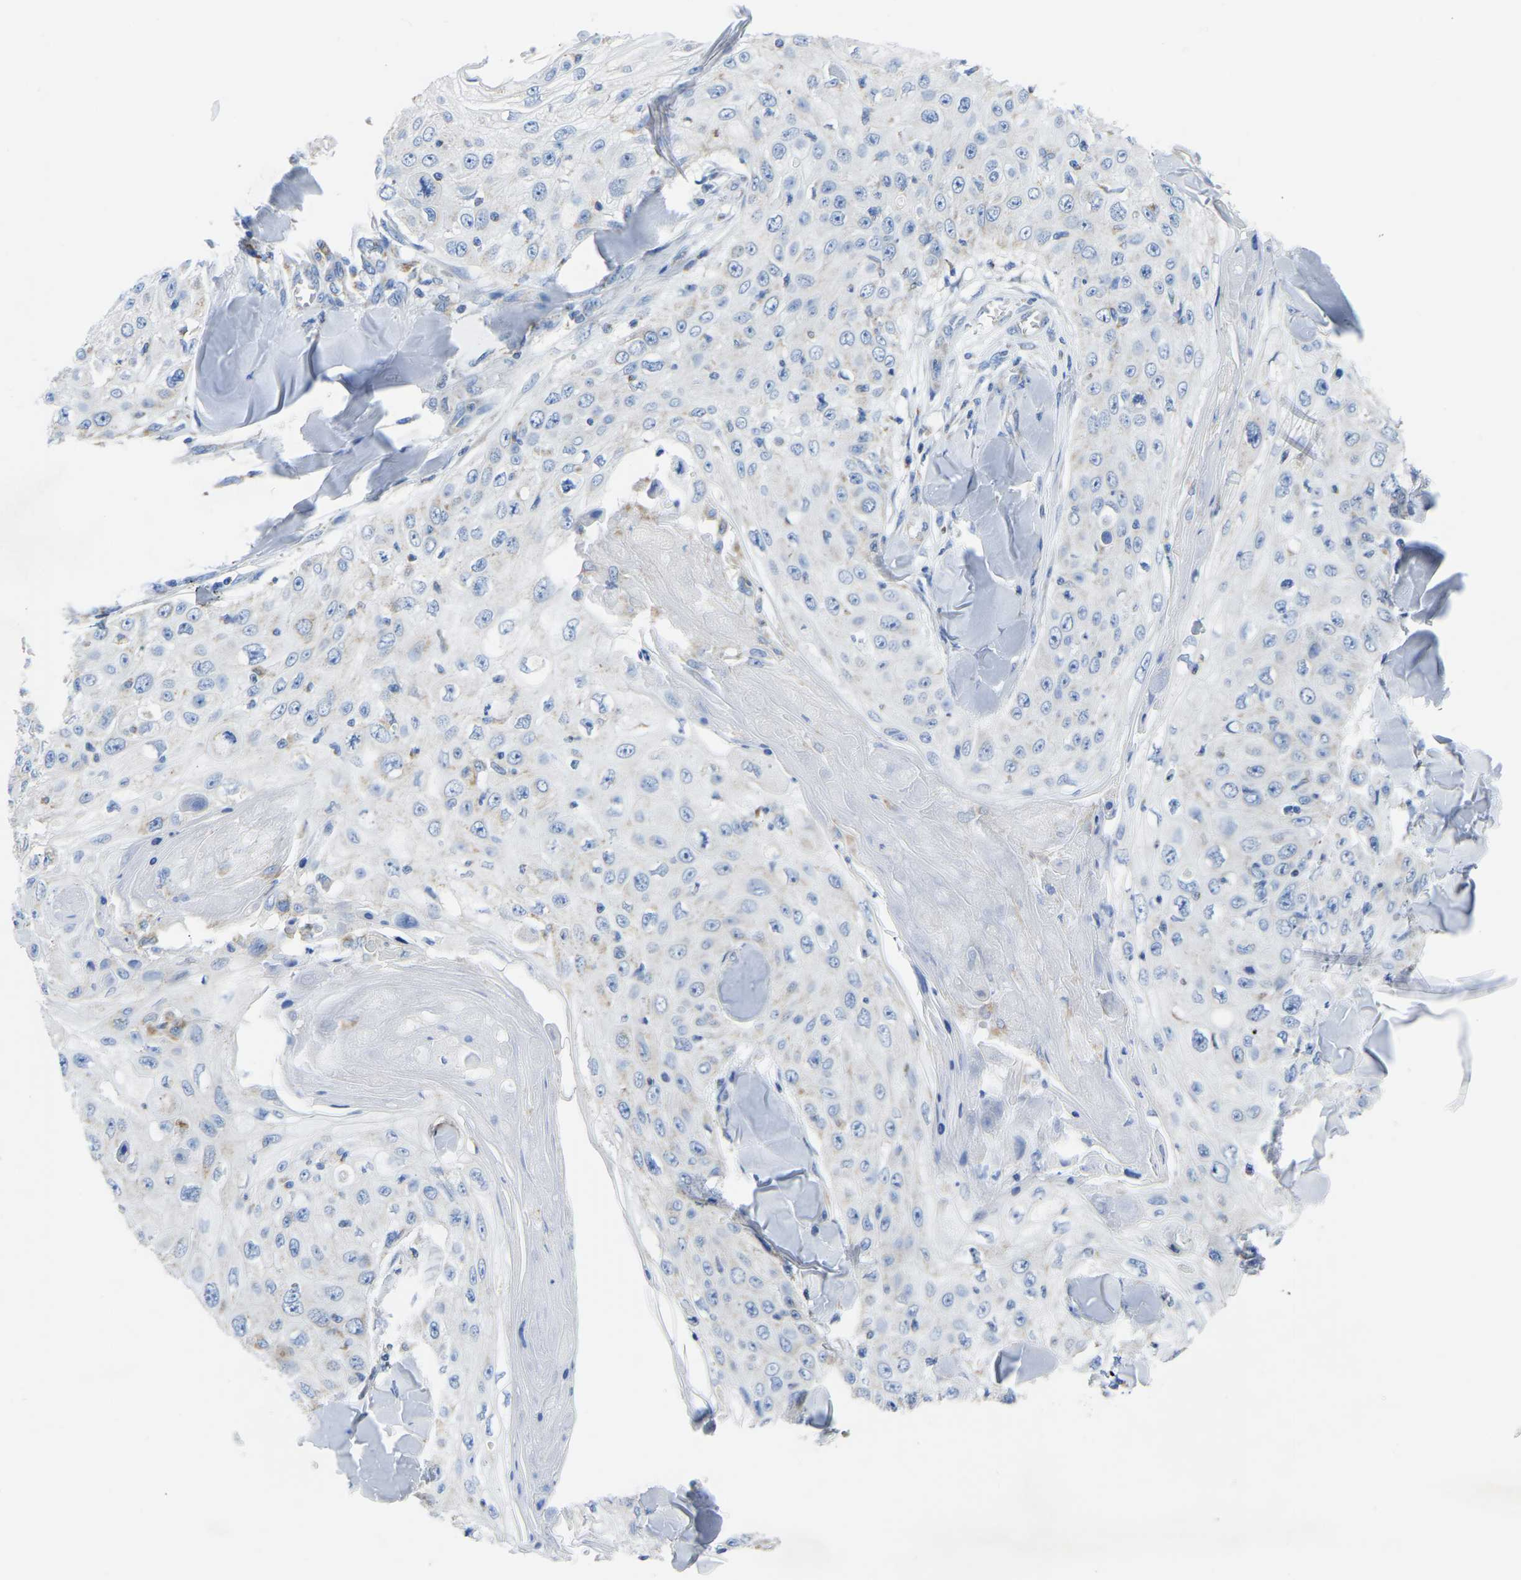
{"staining": {"intensity": "negative", "quantity": "none", "location": "none"}, "tissue": "skin cancer", "cell_type": "Tumor cells", "image_type": "cancer", "snomed": [{"axis": "morphology", "description": "Squamous cell carcinoma, NOS"}, {"axis": "topography", "description": "Skin"}], "caption": "Tumor cells are negative for brown protein staining in skin squamous cell carcinoma.", "gene": "ETFA", "patient": {"sex": "male", "age": 86}}